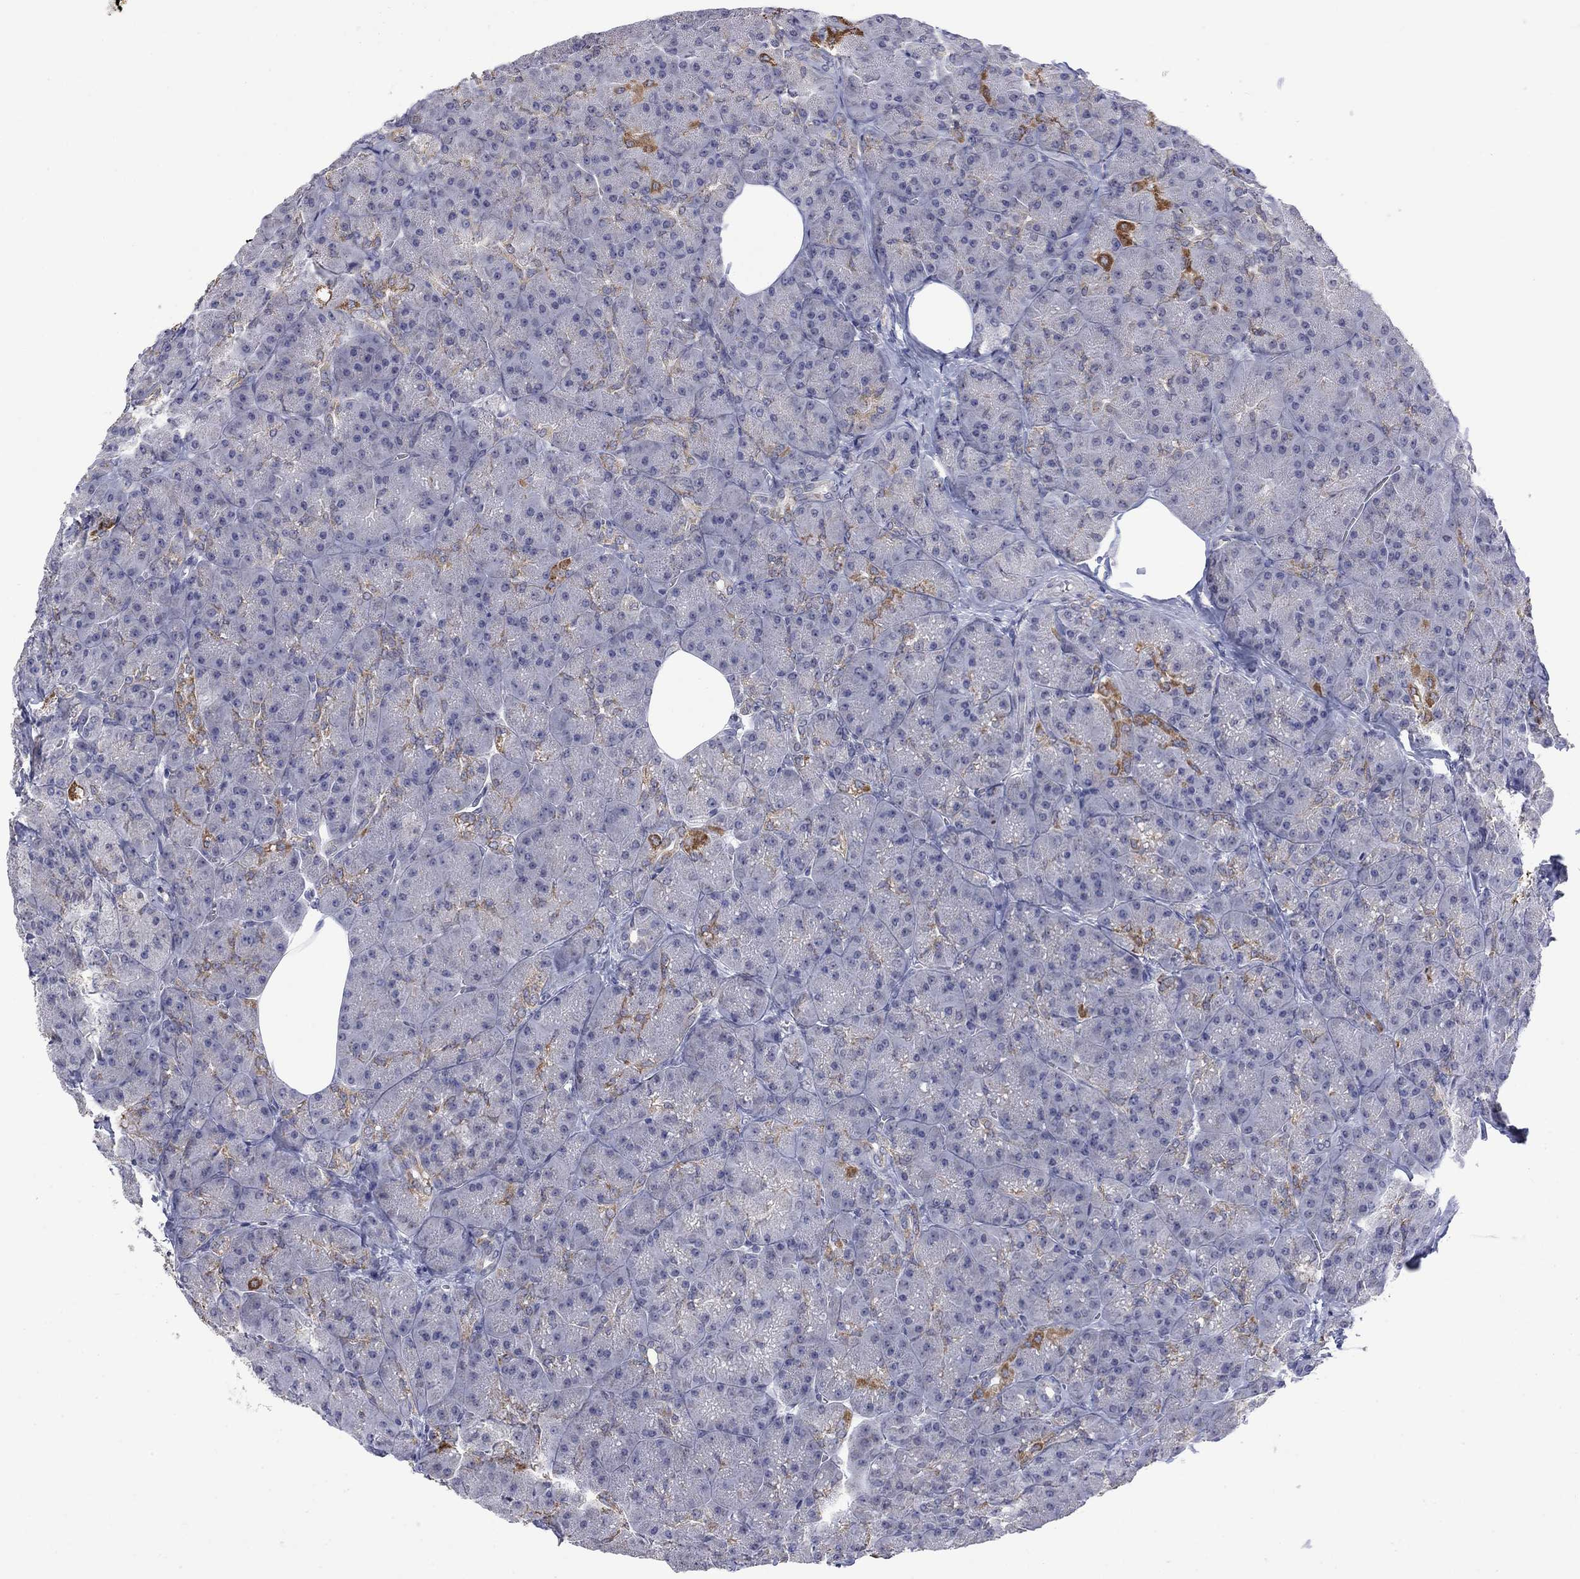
{"staining": {"intensity": "moderate", "quantity": "<25%", "location": "cytoplasmic/membranous"}, "tissue": "pancreas", "cell_type": "Exocrine glandular cells", "image_type": "normal", "snomed": [{"axis": "morphology", "description": "Normal tissue, NOS"}, {"axis": "topography", "description": "Pancreas"}], "caption": "This image demonstrates immunohistochemistry staining of benign human pancreas, with low moderate cytoplasmic/membranous expression in approximately <25% of exocrine glandular cells.", "gene": "KCNJ16", "patient": {"sex": "male", "age": 57}}